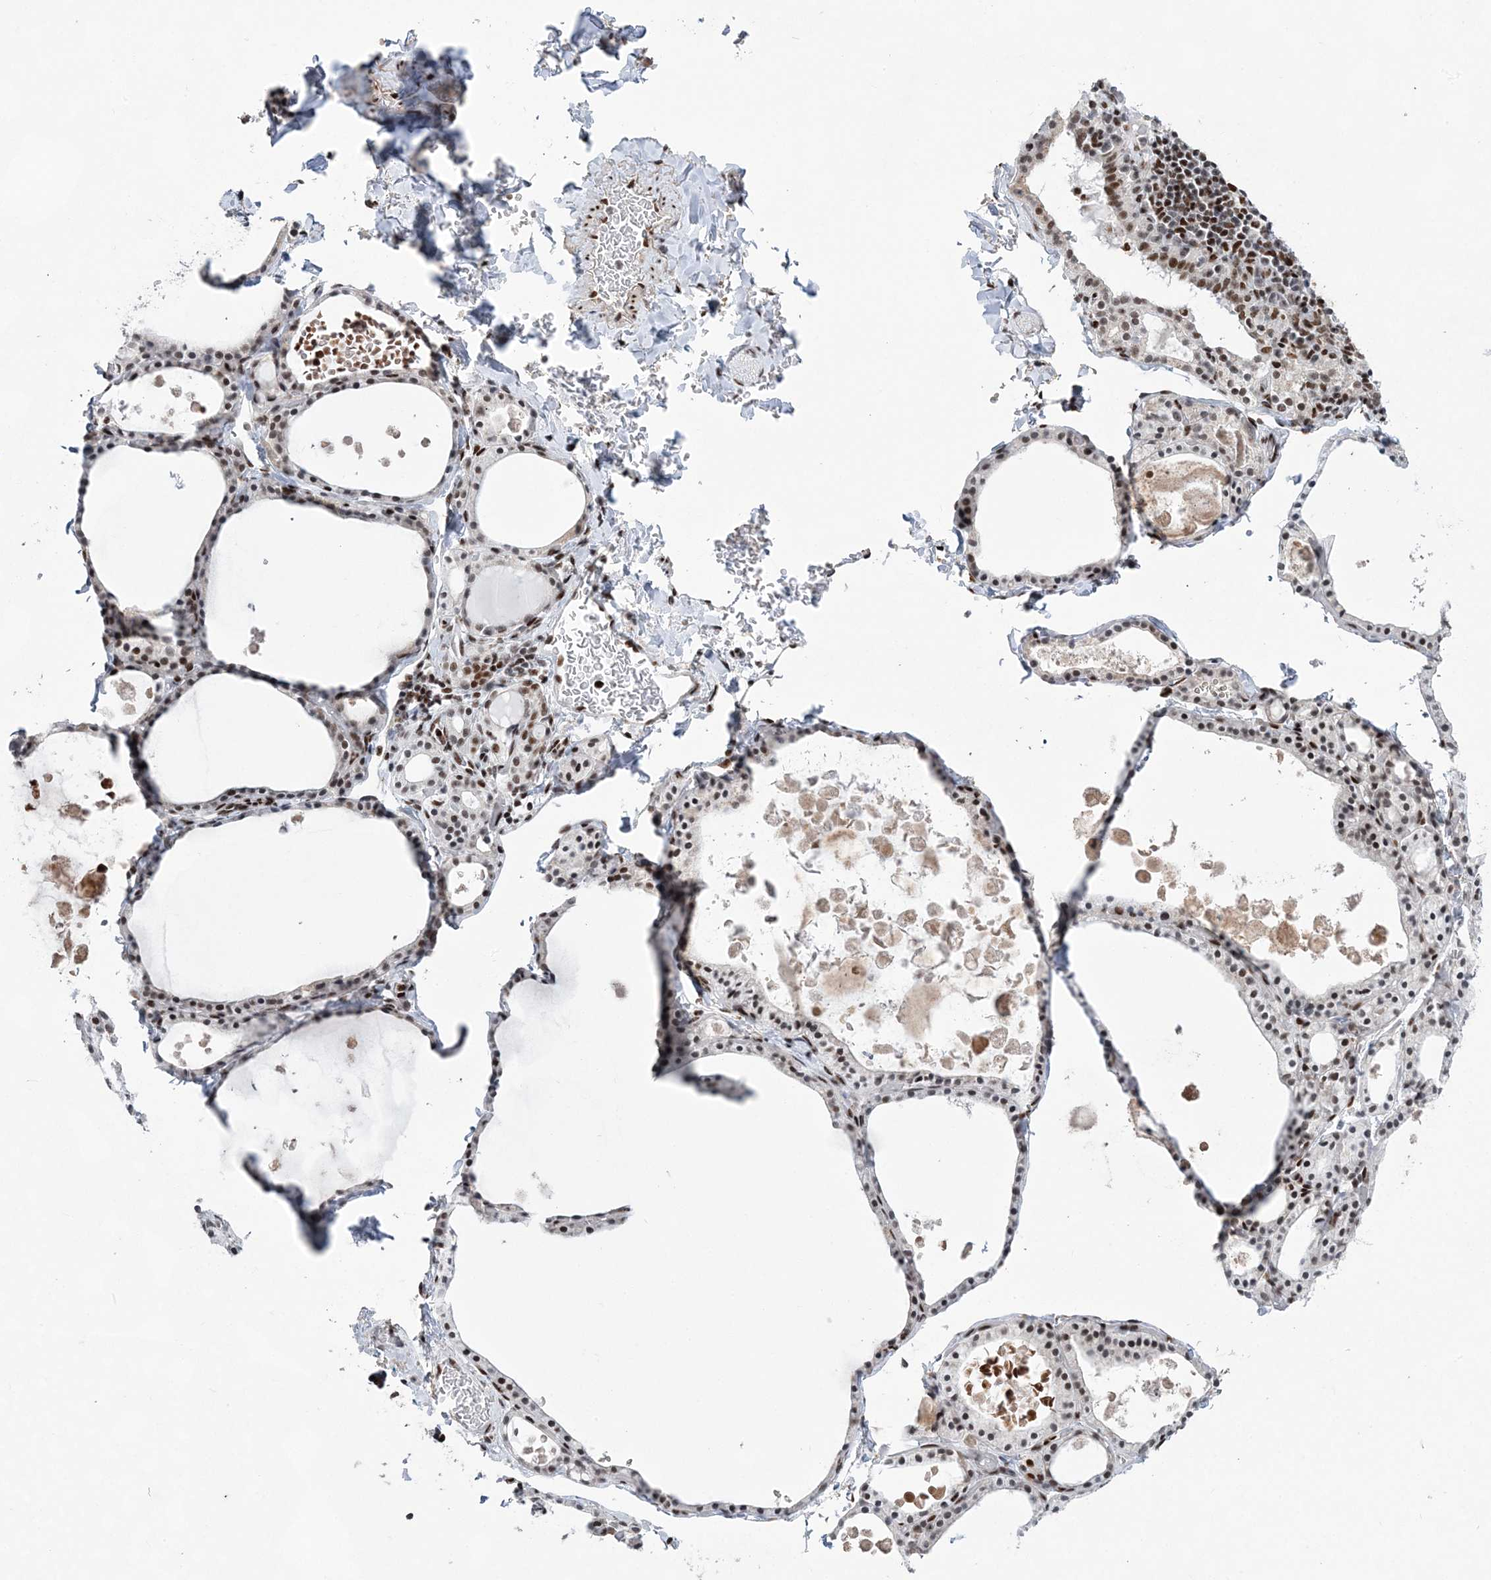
{"staining": {"intensity": "moderate", "quantity": ">75%", "location": "nuclear"}, "tissue": "thyroid gland", "cell_type": "Glandular cells", "image_type": "normal", "snomed": [{"axis": "morphology", "description": "Normal tissue, NOS"}, {"axis": "topography", "description": "Thyroid gland"}], "caption": "Immunohistochemical staining of normal thyroid gland displays >75% levels of moderate nuclear protein expression in approximately >75% of glandular cells. (brown staining indicates protein expression, while blue staining denotes nuclei).", "gene": "ZBTB7A", "patient": {"sex": "male", "age": 56}}